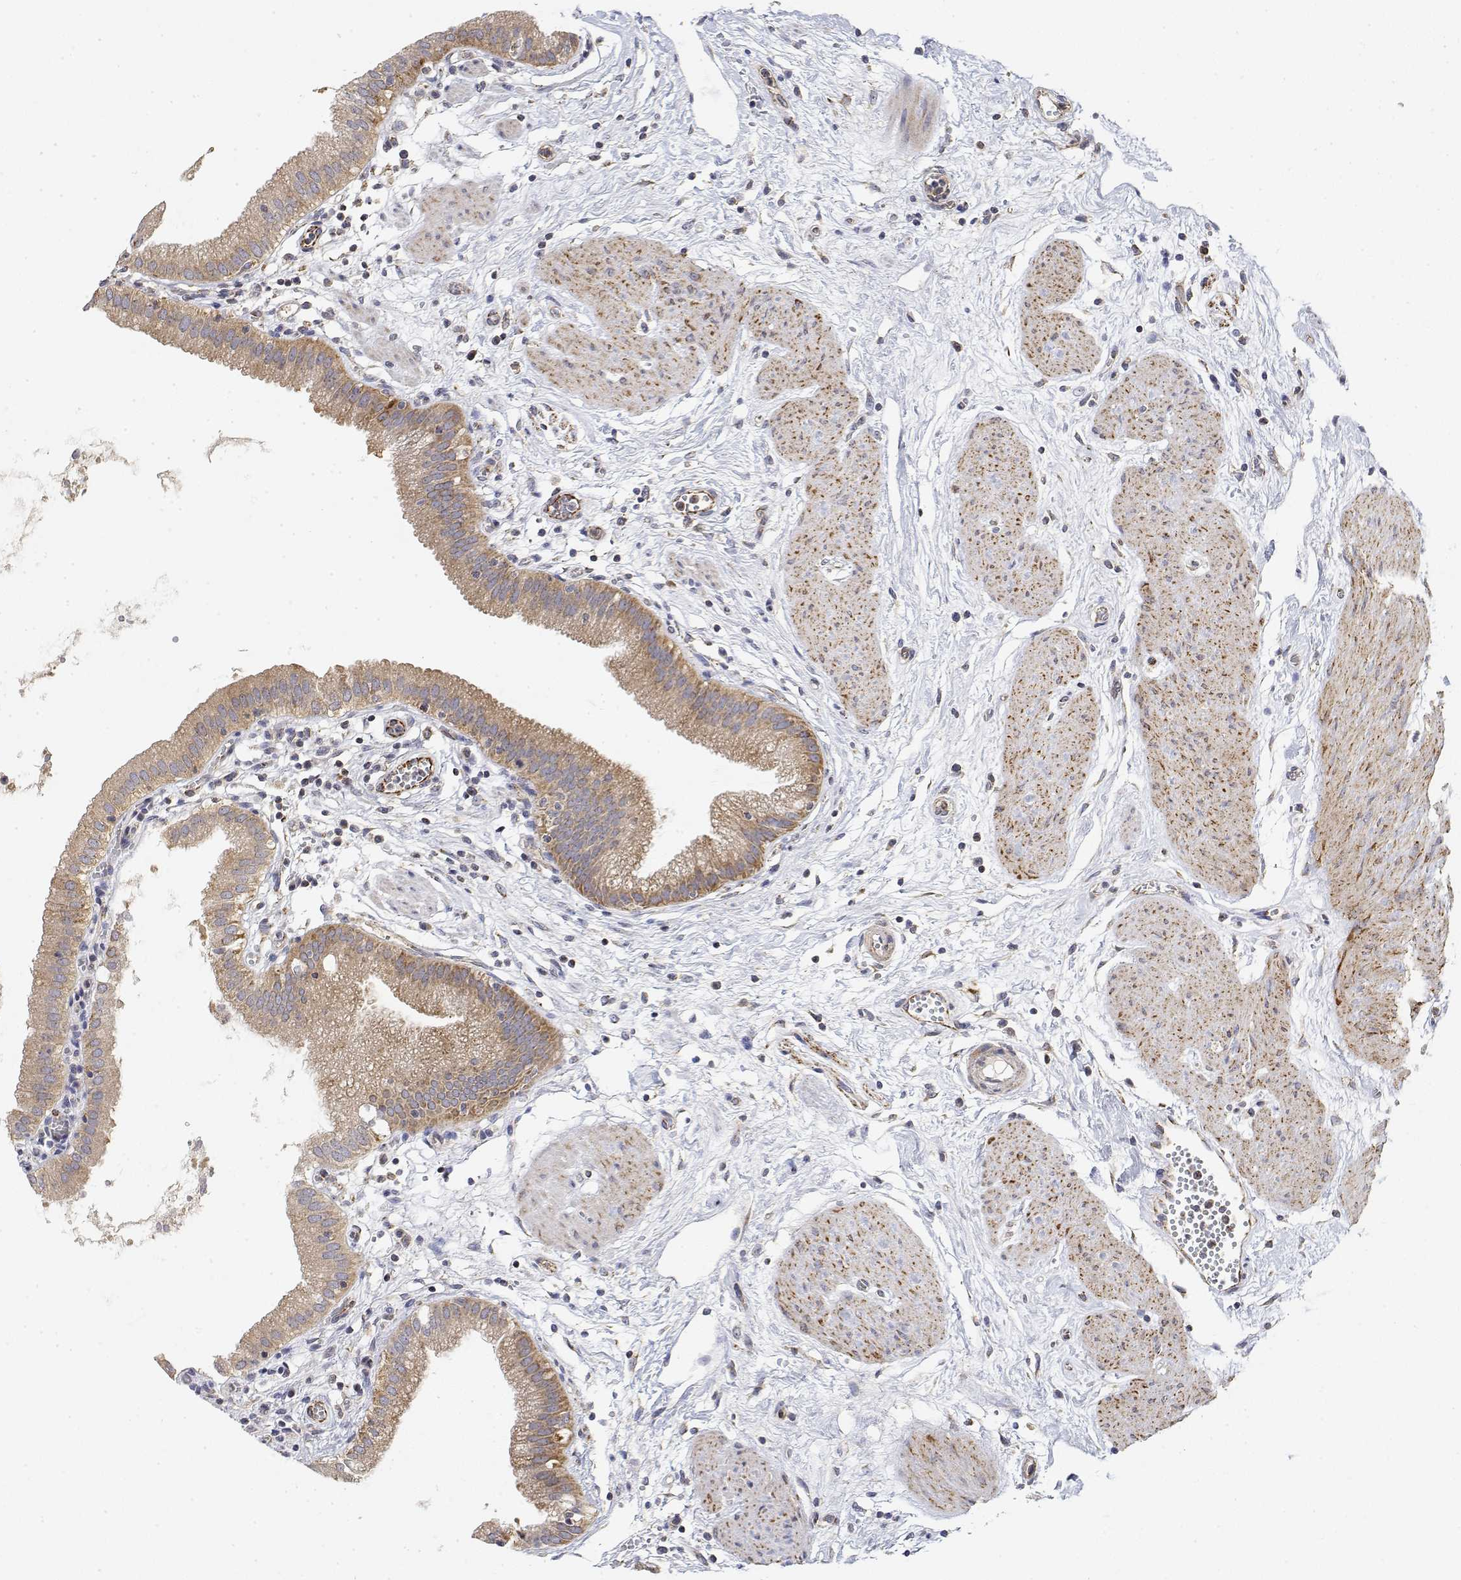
{"staining": {"intensity": "moderate", "quantity": "25%-75%", "location": "cytoplasmic/membranous"}, "tissue": "gallbladder", "cell_type": "Glandular cells", "image_type": "normal", "snomed": [{"axis": "morphology", "description": "Normal tissue, NOS"}, {"axis": "topography", "description": "Gallbladder"}], "caption": "IHC photomicrograph of benign gallbladder: human gallbladder stained using immunohistochemistry reveals medium levels of moderate protein expression localized specifically in the cytoplasmic/membranous of glandular cells, appearing as a cytoplasmic/membranous brown color.", "gene": "LONRF3", "patient": {"sex": "female", "age": 65}}